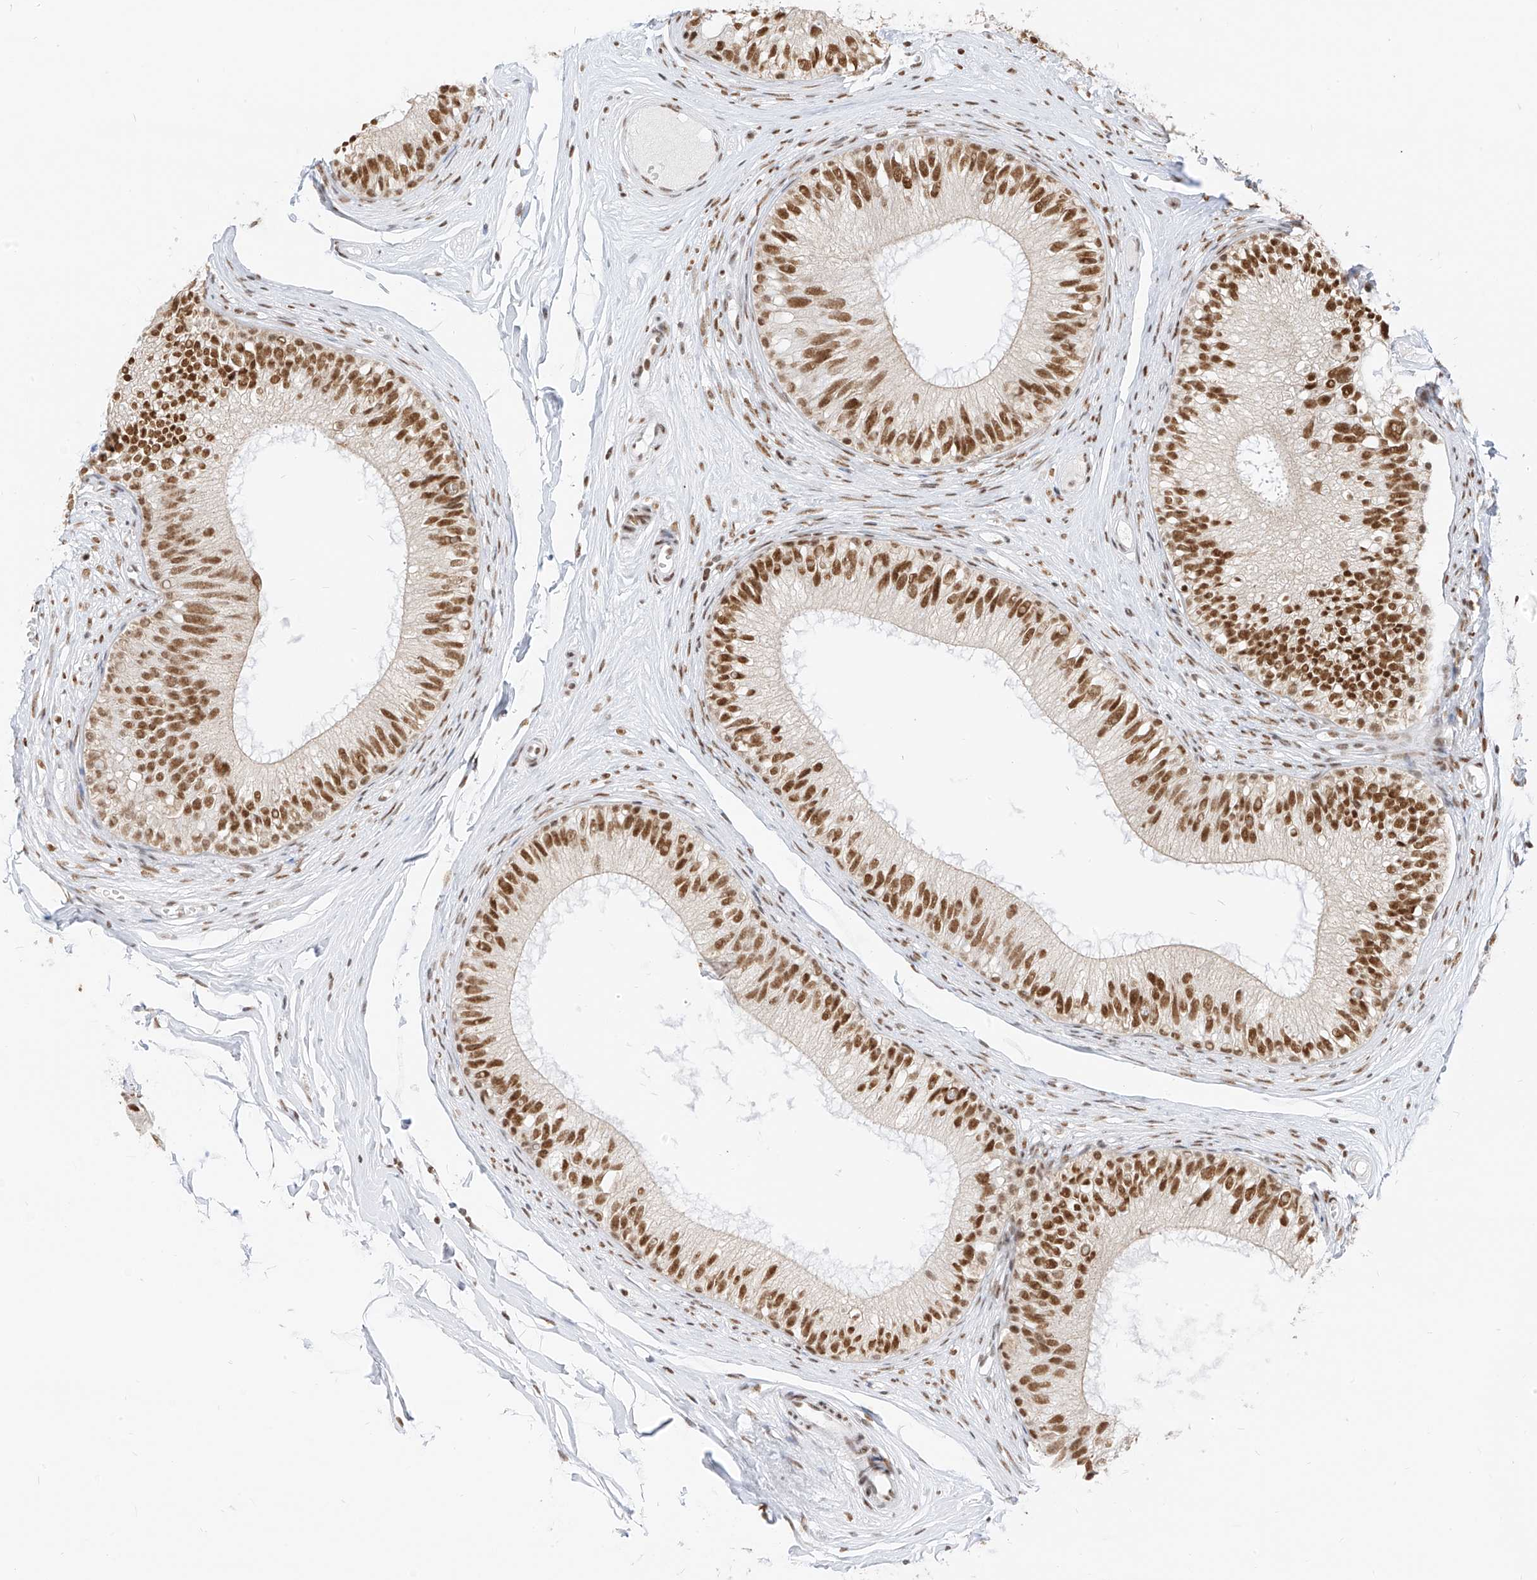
{"staining": {"intensity": "strong", "quantity": ">75%", "location": "nuclear"}, "tissue": "epididymis", "cell_type": "Glandular cells", "image_type": "normal", "snomed": [{"axis": "morphology", "description": "Normal tissue, NOS"}, {"axis": "morphology", "description": "Seminoma in situ"}, {"axis": "topography", "description": "Testis"}, {"axis": "topography", "description": "Epididymis"}], "caption": "An immunohistochemistry image of unremarkable tissue is shown. Protein staining in brown highlights strong nuclear positivity in epididymis within glandular cells. The protein of interest is shown in brown color, while the nuclei are stained blue.", "gene": "SMARCA2", "patient": {"sex": "male", "age": 28}}